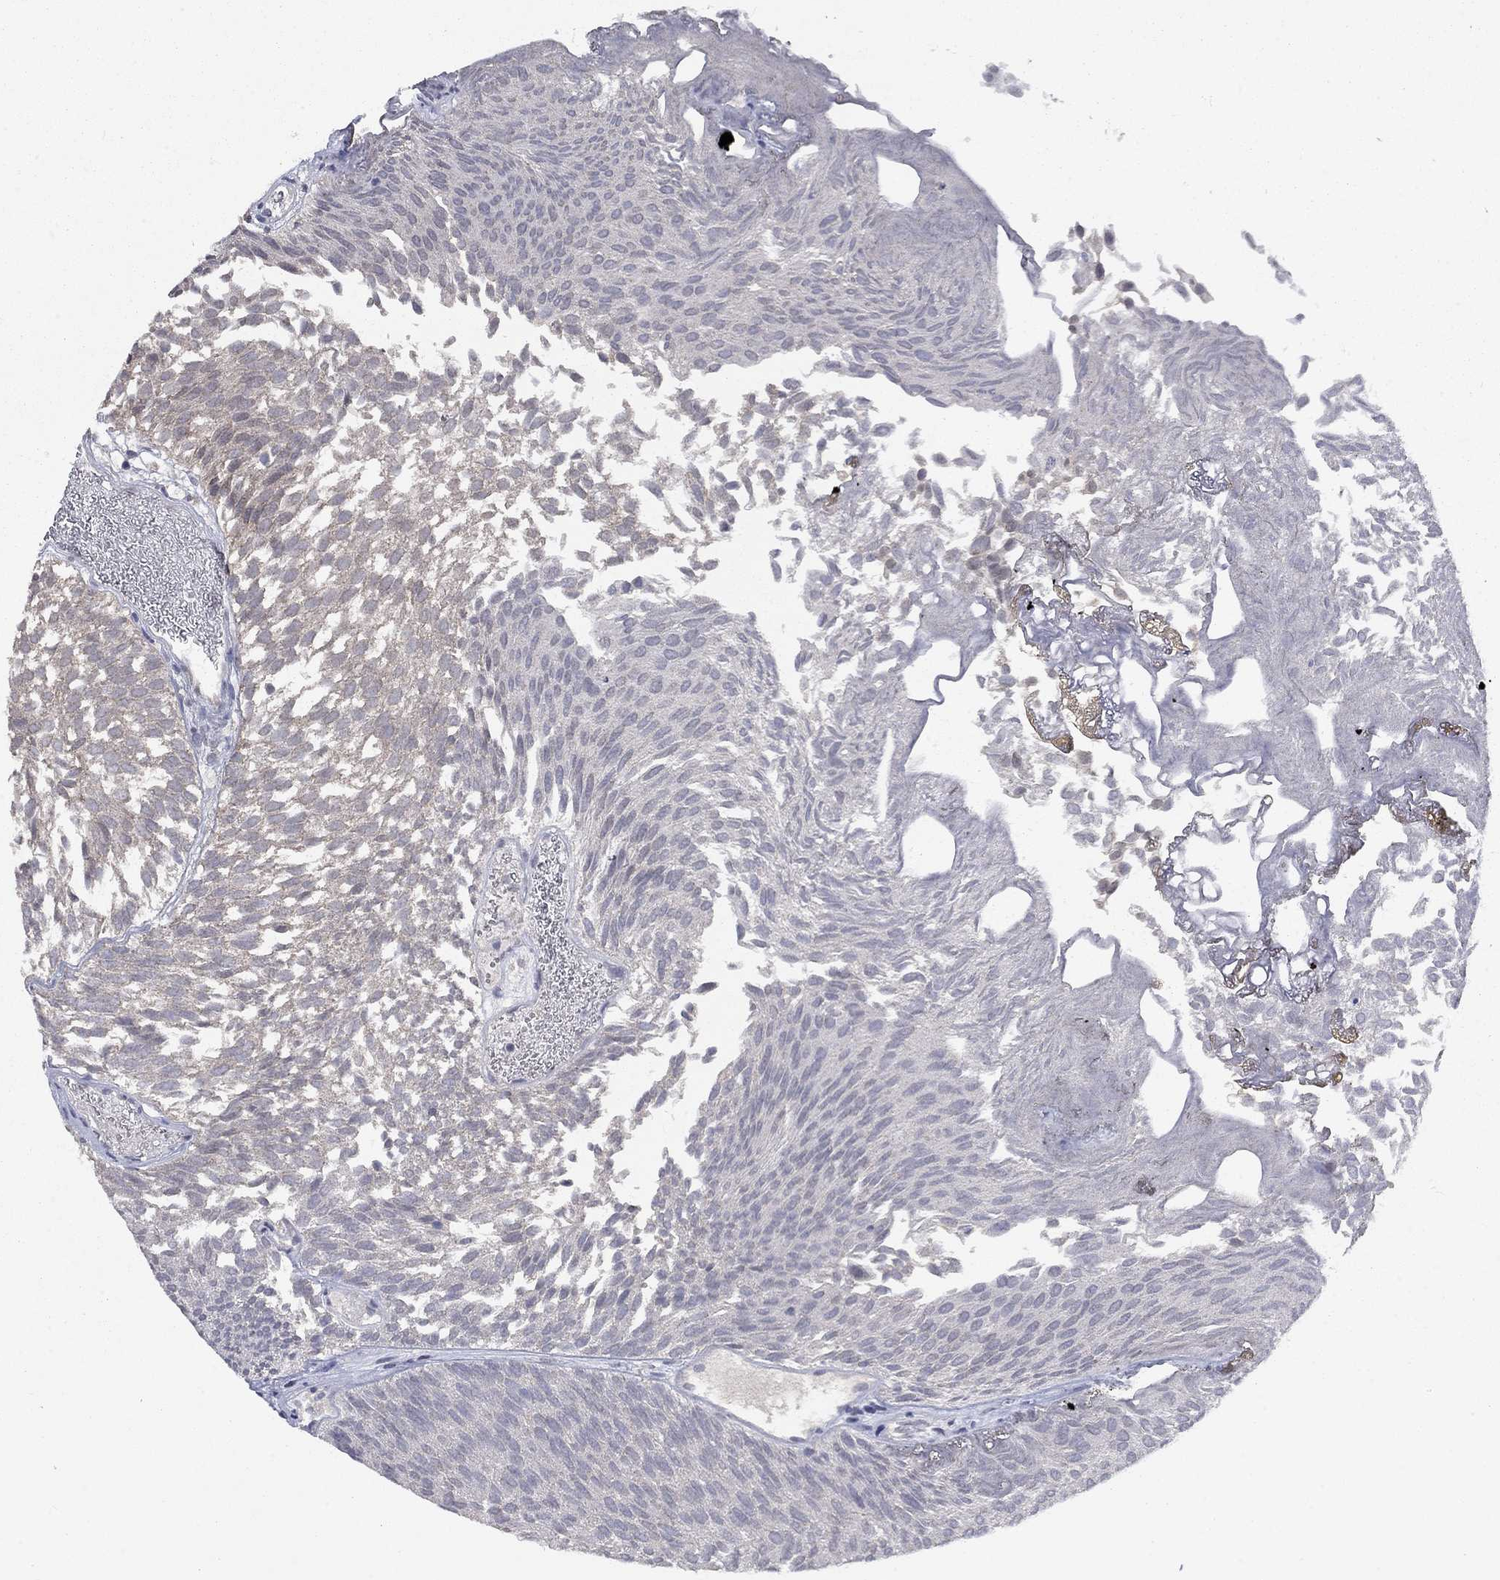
{"staining": {"intensity": "negative", "quantity": "none", "location": "none"}, "tissue": "urothelial cancer", "cell_type": "Tumor cells", "image_type": "cancer", "snomed": [{"axis": "morphology", "description": "Urothelial carcinoma, Low grade"}, {"axis": "topography", "description": "Urinary bladder"}], "caption": "DAB immunohistochemical staining of urothelial cancer exhibits no significant expression in tumor cells. (Immunohistochemistry, brightfield microscopy, high magnification).", "gene": "SPATA33", "patient": {"sex": "male", "age": 52}}